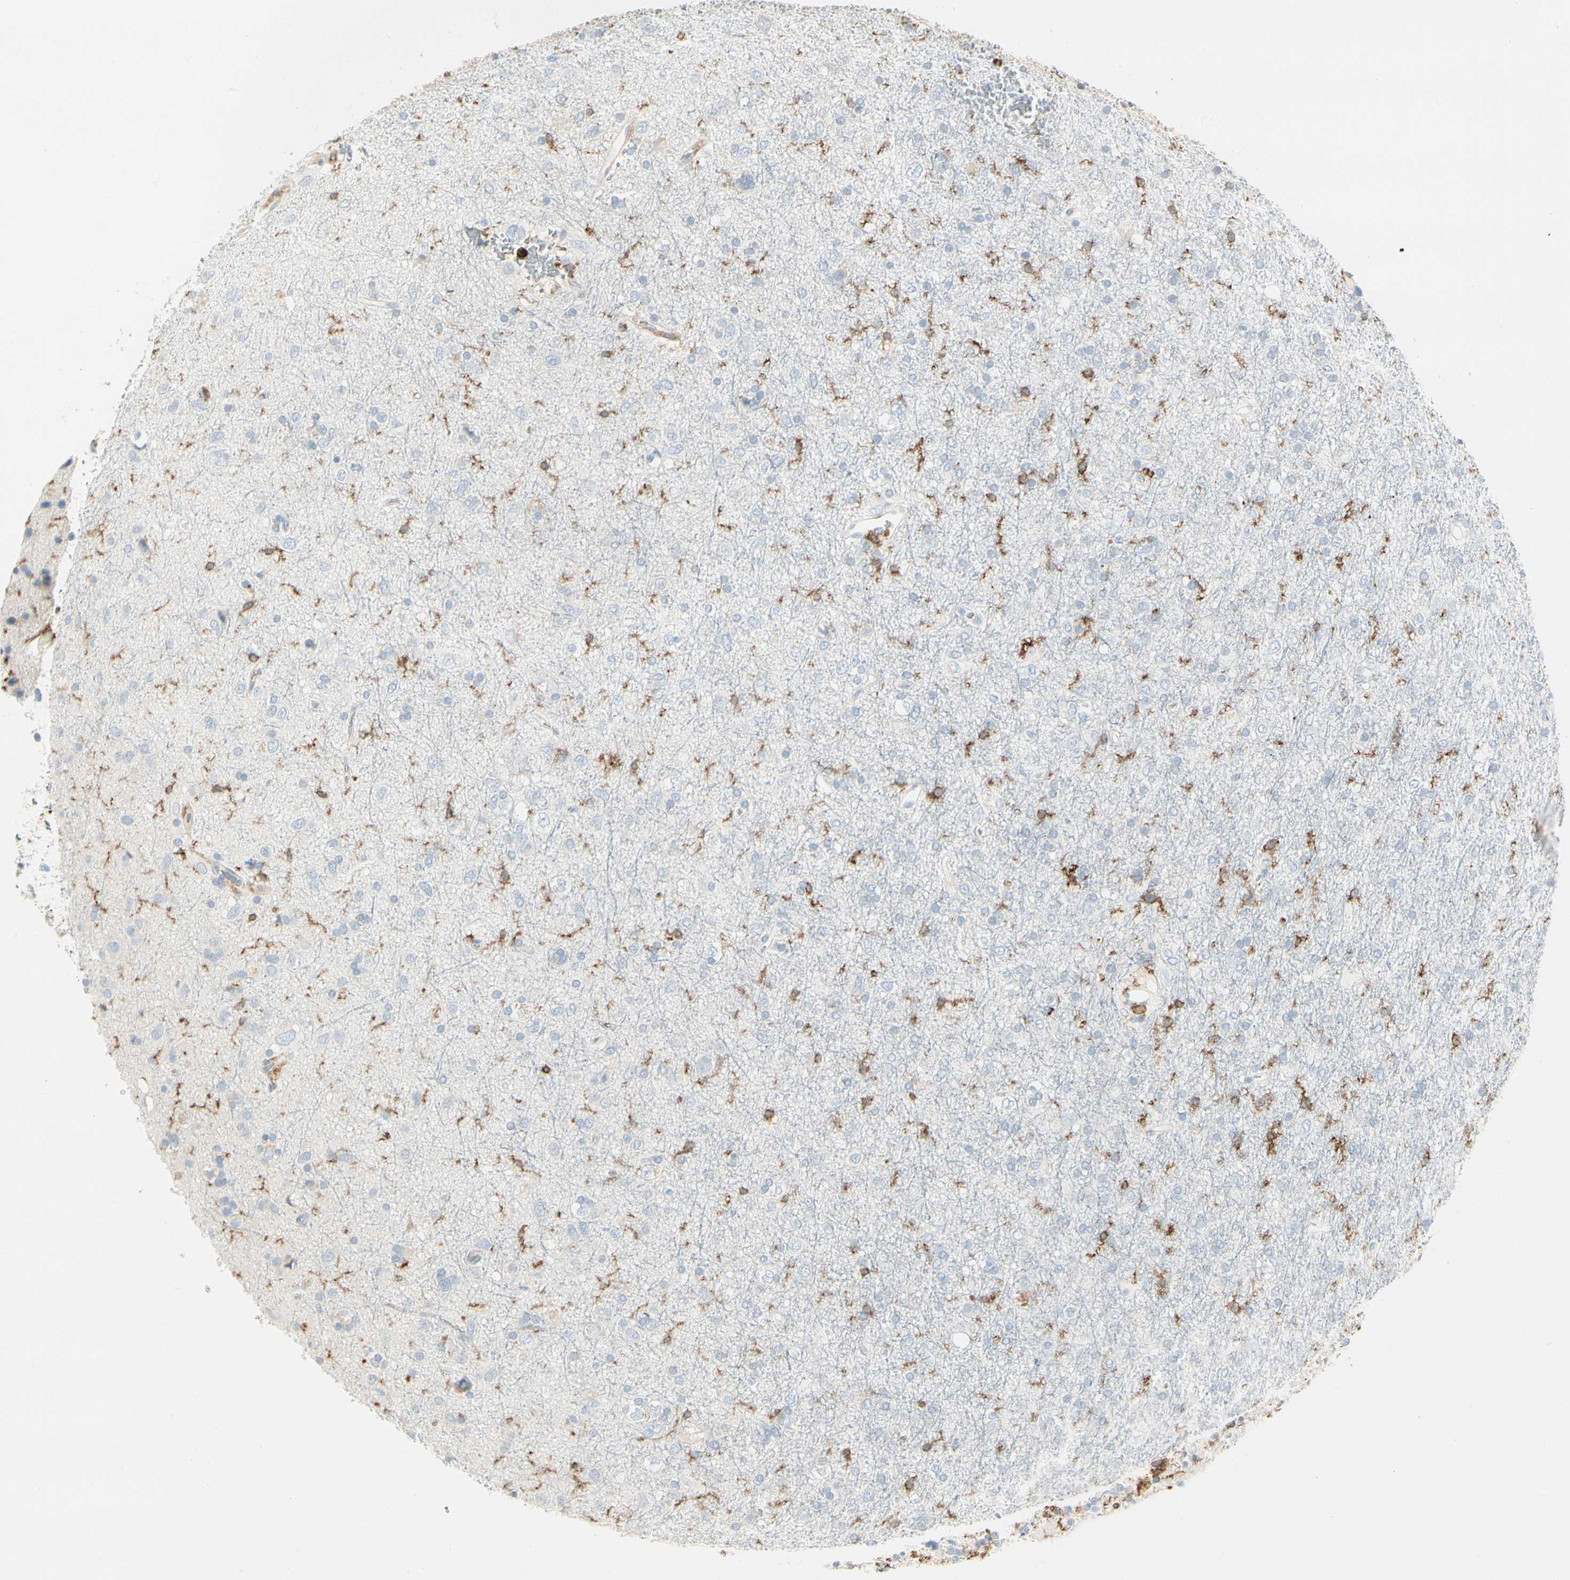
{"staining": {"intensity": "negative", "quantity": "none", "location": "none"}, "tissue": "glioma", "cell_type": "Tumor cells", "image_type": "cancer", "snomed": [{"axis": "morphology", "description": "Glioma, malignant, Low grade"}, {"axis": "topography", "description": "Brain"}], "caption": "DAB immunohistochemical staining of human malignant low-grade glioma demonstrates no significant staining in tumor cells.", "gene": "ITGB2", "patient": {"sex": "male", "age": 77}}